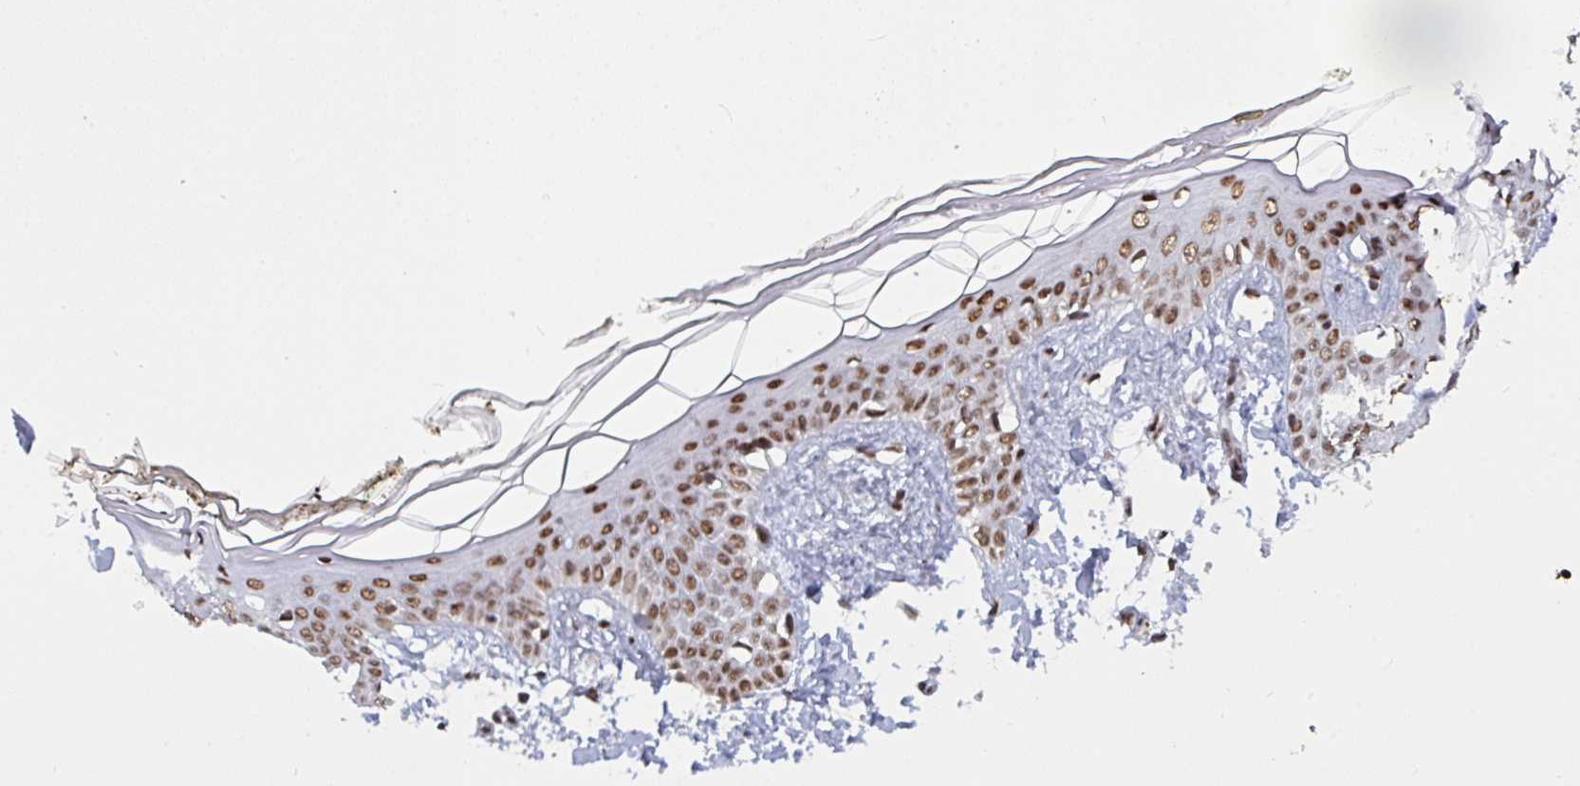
{"staining": {"intensity": "strong", "quantity": ">75%", "location": "nuclear"}, "tissue": "skin", "cell_type": "Fibroblasts", "image_type": "normal", "snomed": [{"axis": "morphology", "description": "Normal tissue, NOS"}, {"axis": "topography", "description": "Skin"}], "caption": "IHC (DAB (3,3'-diaminobenzidine)) staining of normal human skin shows strong nuclear protein staining in about >75% of fibroblasts. The protein is stained brown, and the nuclei are stained in blue (DAB IHC with brightfield microscopy, high magnification).", "gene": "ZNF607", "patient": {"sex": "female", "age": 34}}